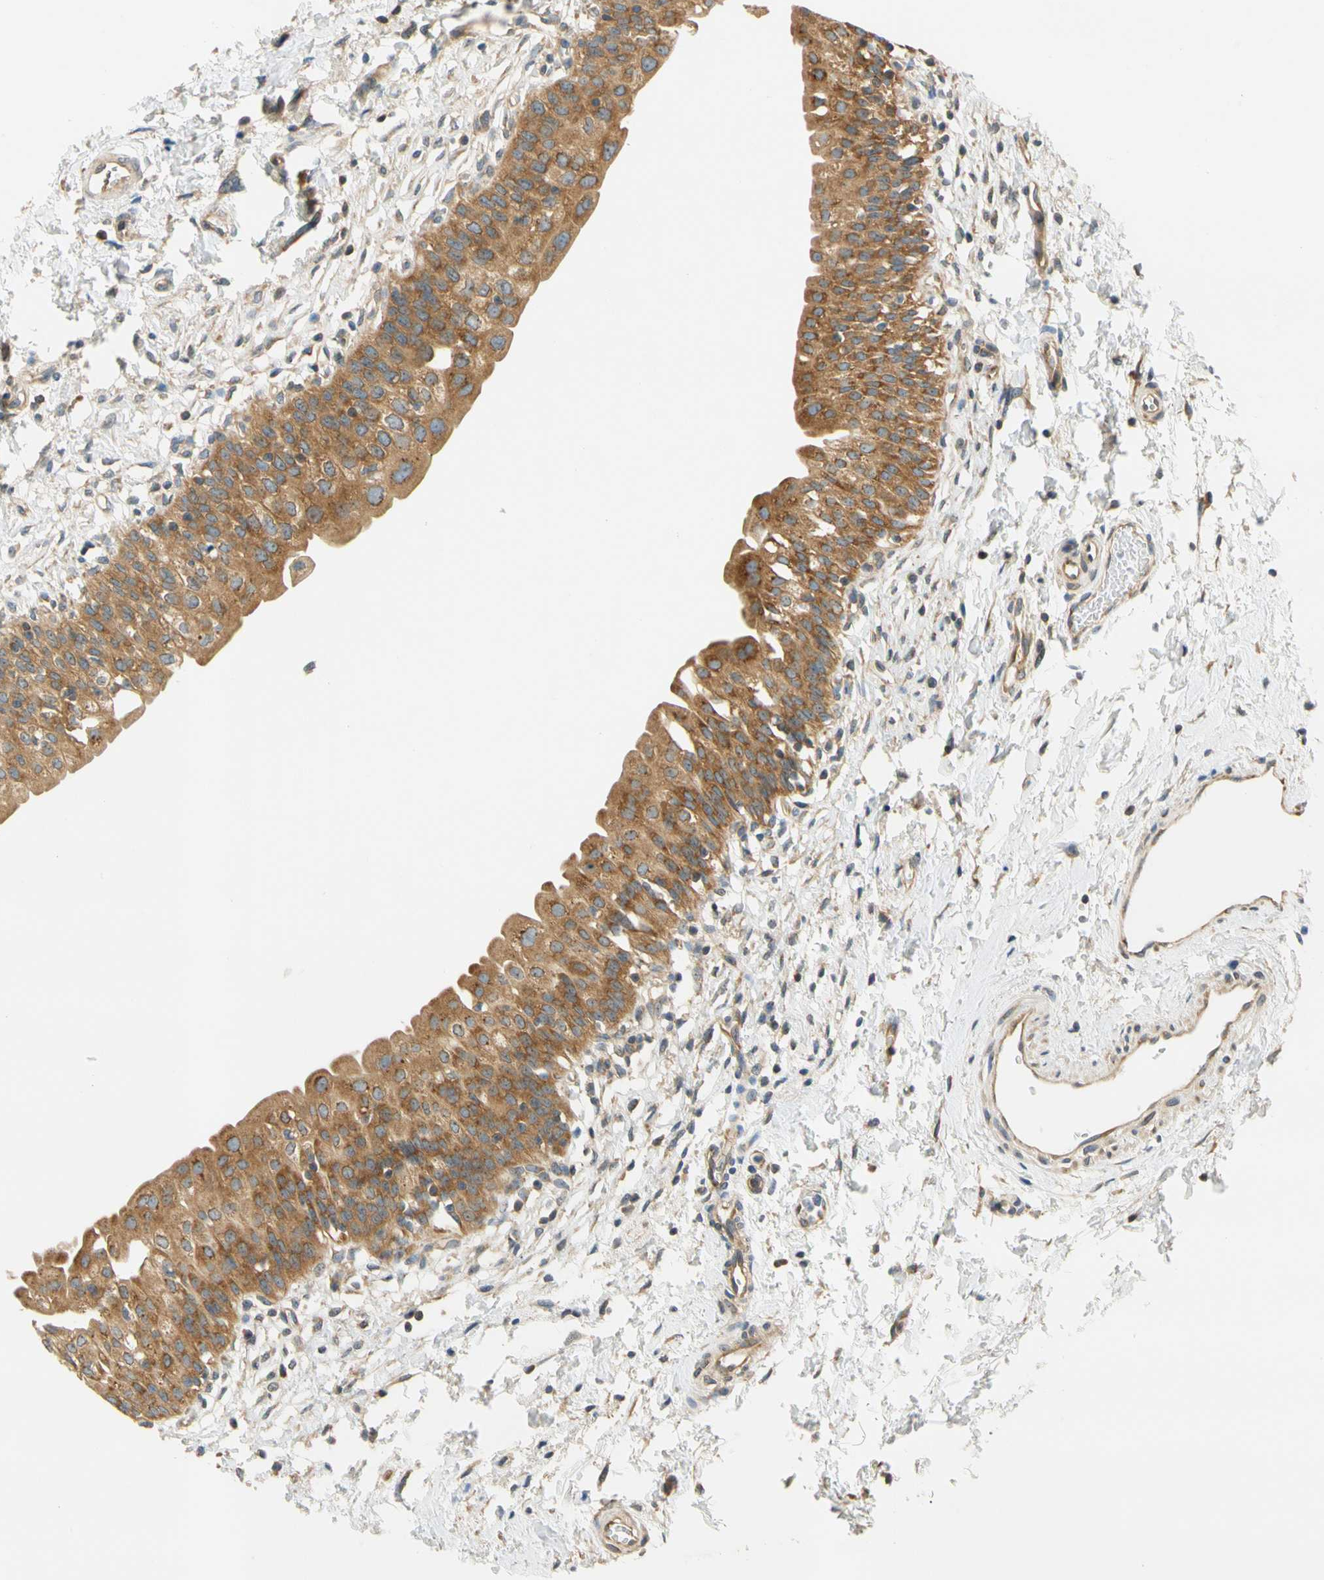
{"staining": {"intensity": "strong", "quantity": ">75%", "location": "cytoplasmic/membranous"}, "tissue": "urinary bladder", "cell_type": "Urothelial cells", "image_type": "normal", "snomed": [{"axis": "morphology", "description": "Normal tissue, NOS"}, {"axis": "topography", "description": "Urinary bladder"}], "caption": "DAB (3,3'-diaminobenzidine) immunohistochemical staining of benign human urinary bladder displays strong cytoplasmic/membranous protein staining in about >75% of urothelial cells. (Brightfield microscopy of DAB IHC at high magnification).", "gene": "LRRC47", "patient": {"sex": "male", "age": 55}}